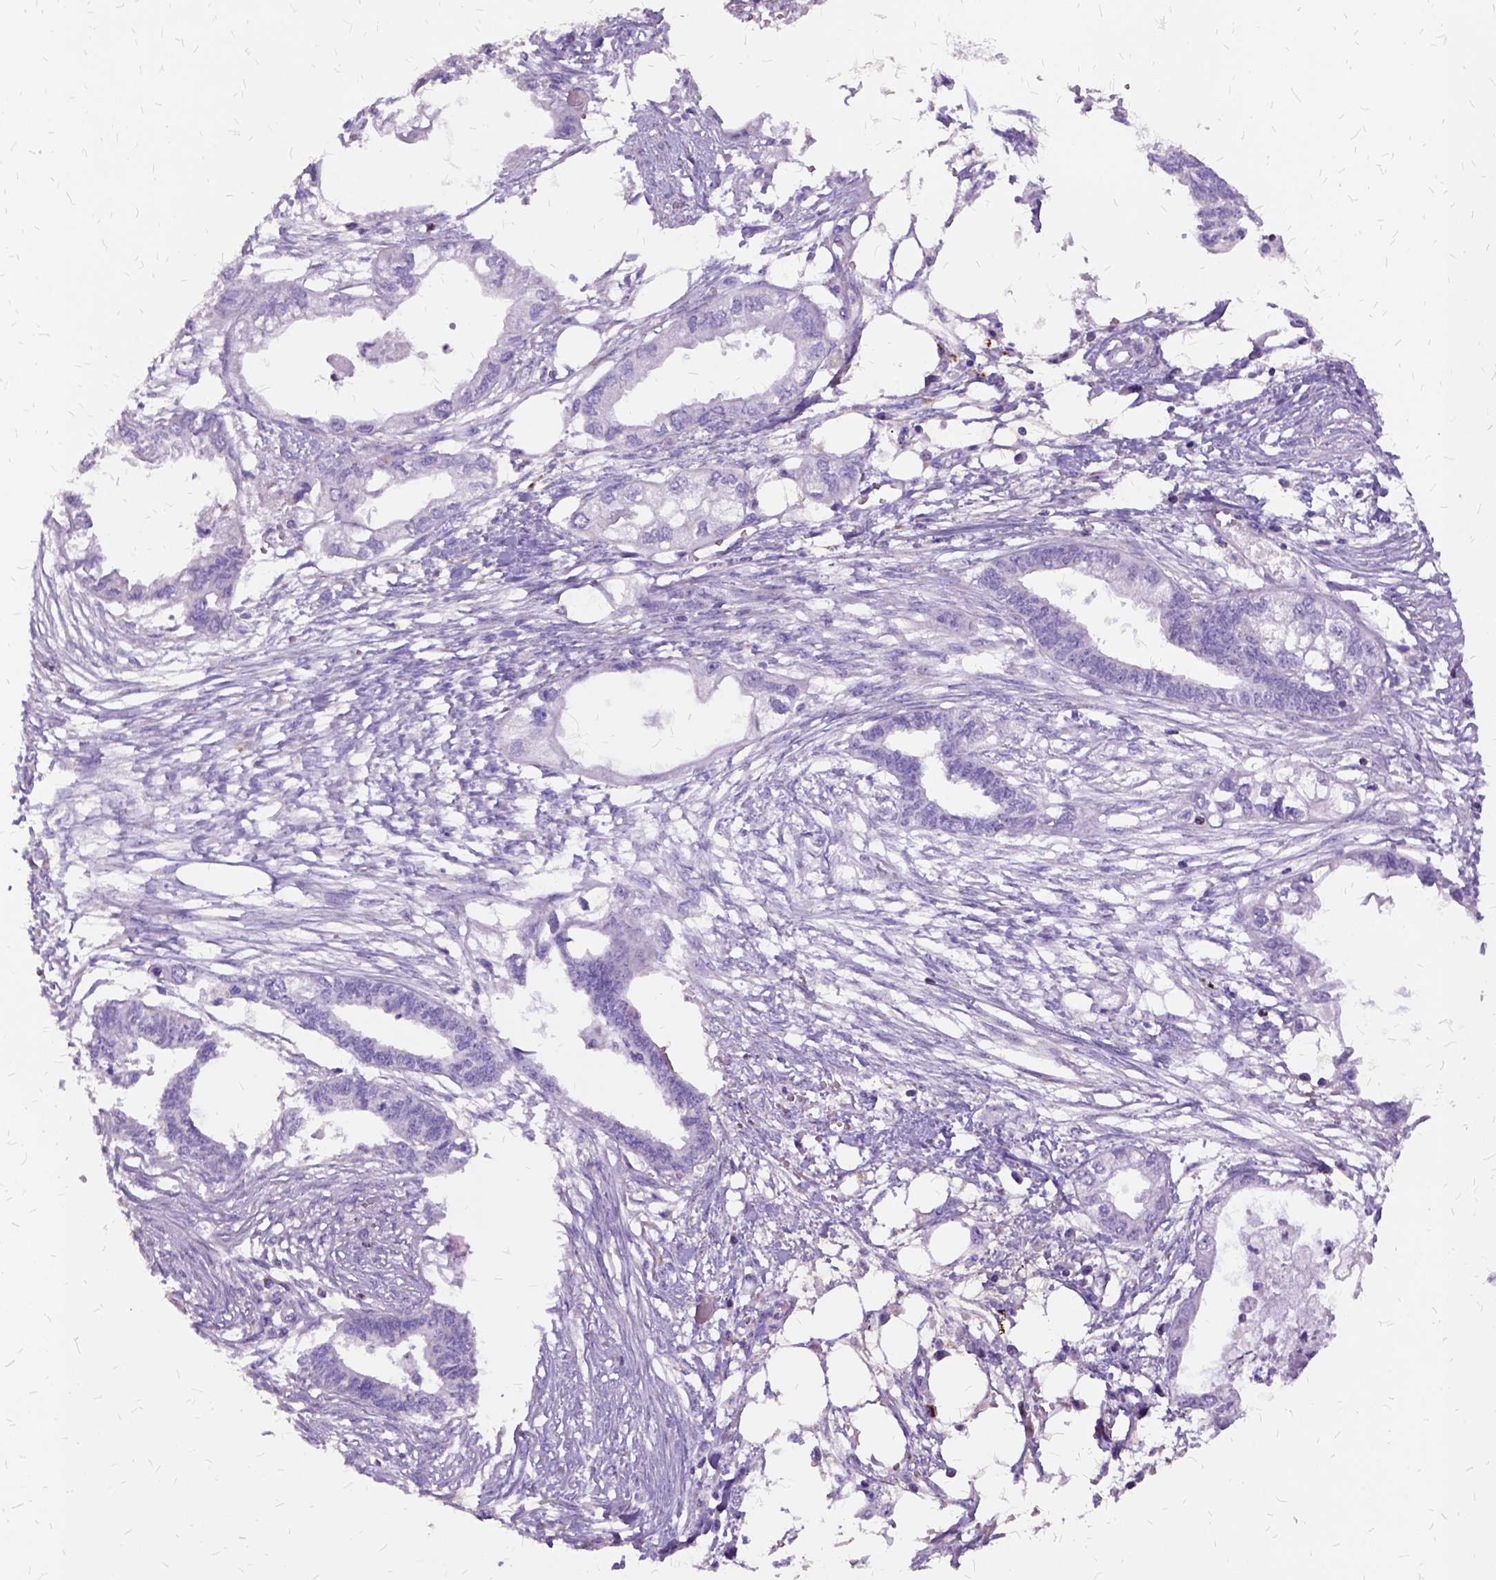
{"staining": {"intensity": "negative", "quantity": "none", "location": "none"}, "tissue": "endometrial cancer", "cell_type": "Tumor cells", "image_type": "cancer", "snomed": [{"axis": "morphology", "description": "Adenocarcinoma, NOS"}, {"axis": "morphology", "description": "Adenocarcinoma, metastatic, NOS"}, {"axis": "topography", "description": "Adipose tissue"}, {"axis": "topography", "description": "Endometrium"}], "caption": "IHC of endometrial cancer displays no expression in tumor cells. Nuclei are stained in blue.", "gene": "OXCT1", "patient": {"sex": "female", "age": 67}}